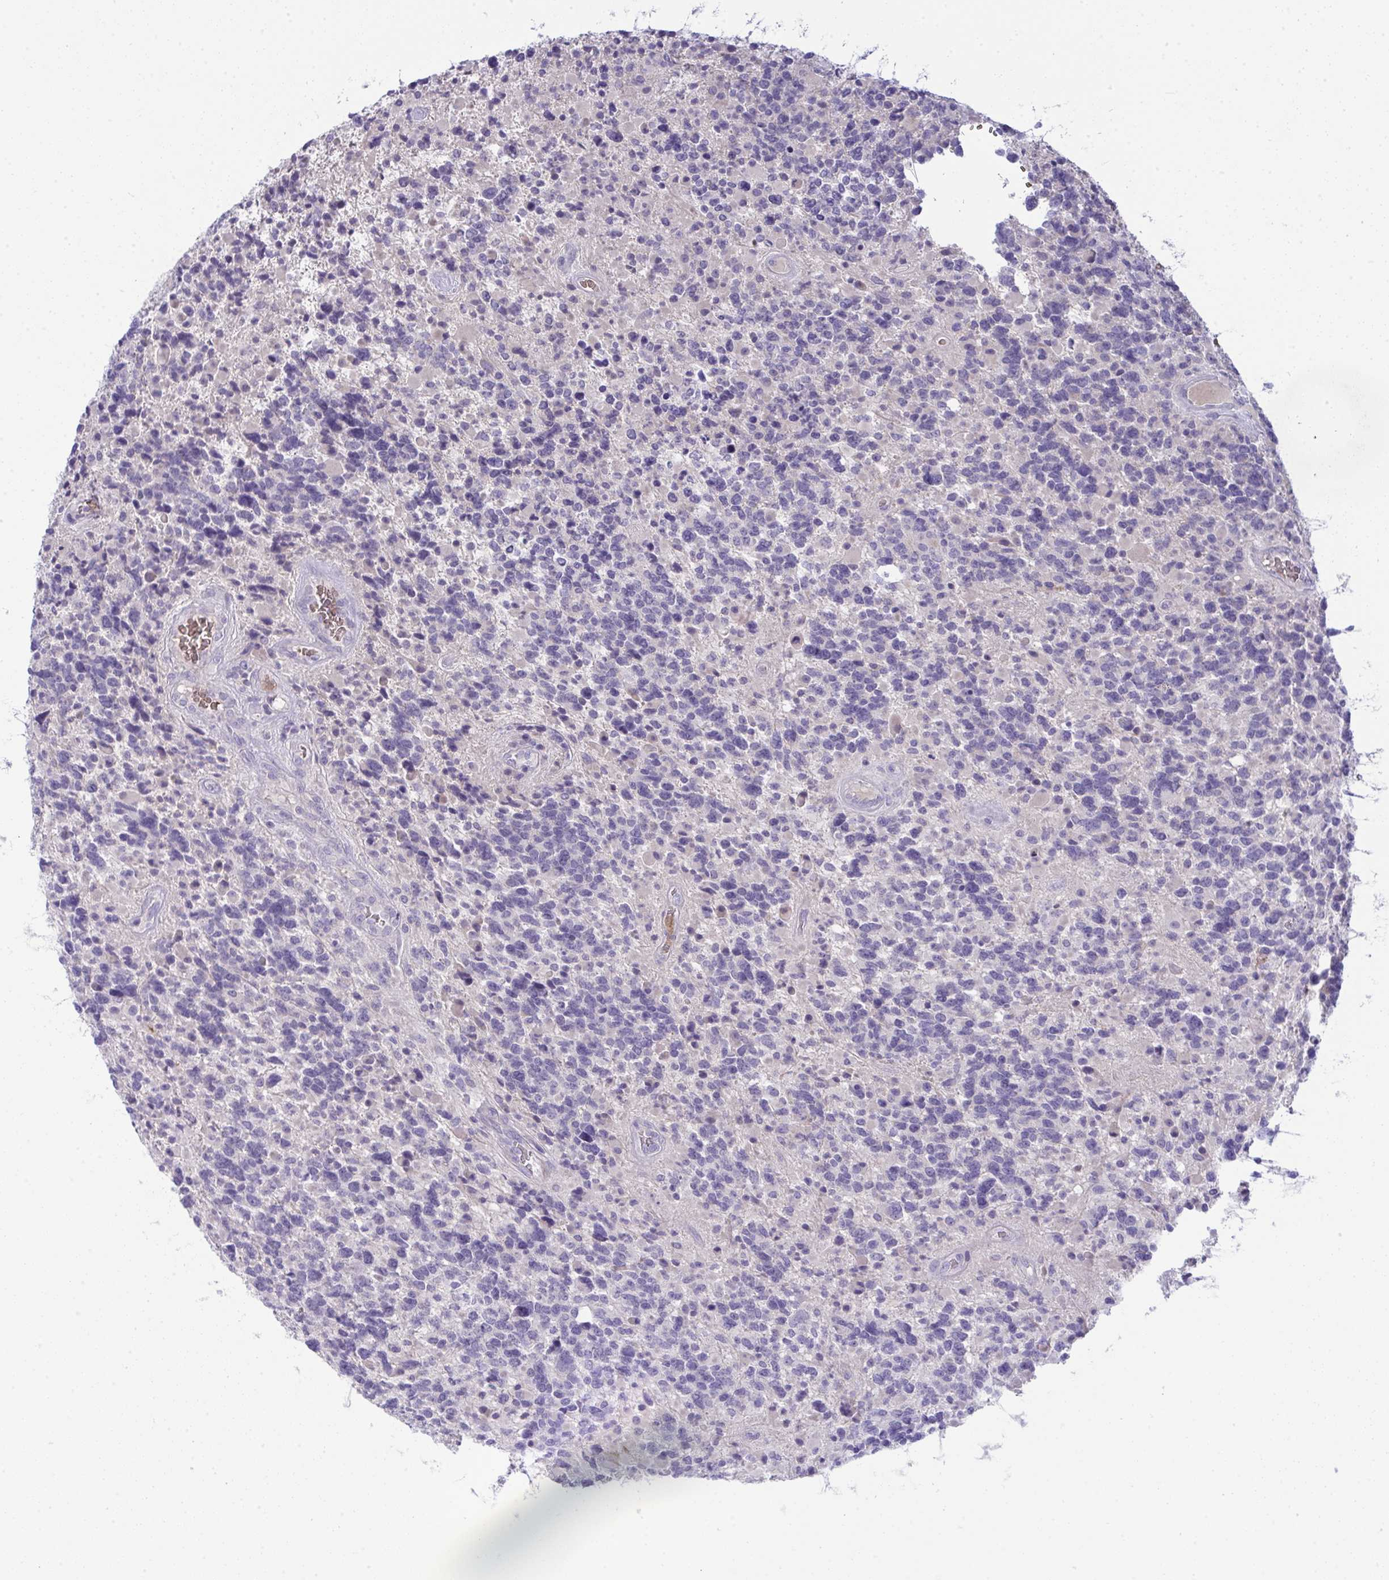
{"staining": {"intensity": "negative", "quantity": "none", "location": "none"}, "tissue": "glioma", "cell_type": "Tumor cells", "image_type": "cancer", "snomed": [{"axis": "morphology", "description": "Glioma, malignant, High grade"}, {"axis": "topography", "description": "Brain"}], "caption": "Human high-grade glioma (malignant) stained for a protein using IHC displays no positivity in tumor cells.", "gene": "SPTB", "patient": {"sex": "female", "age": 40}}